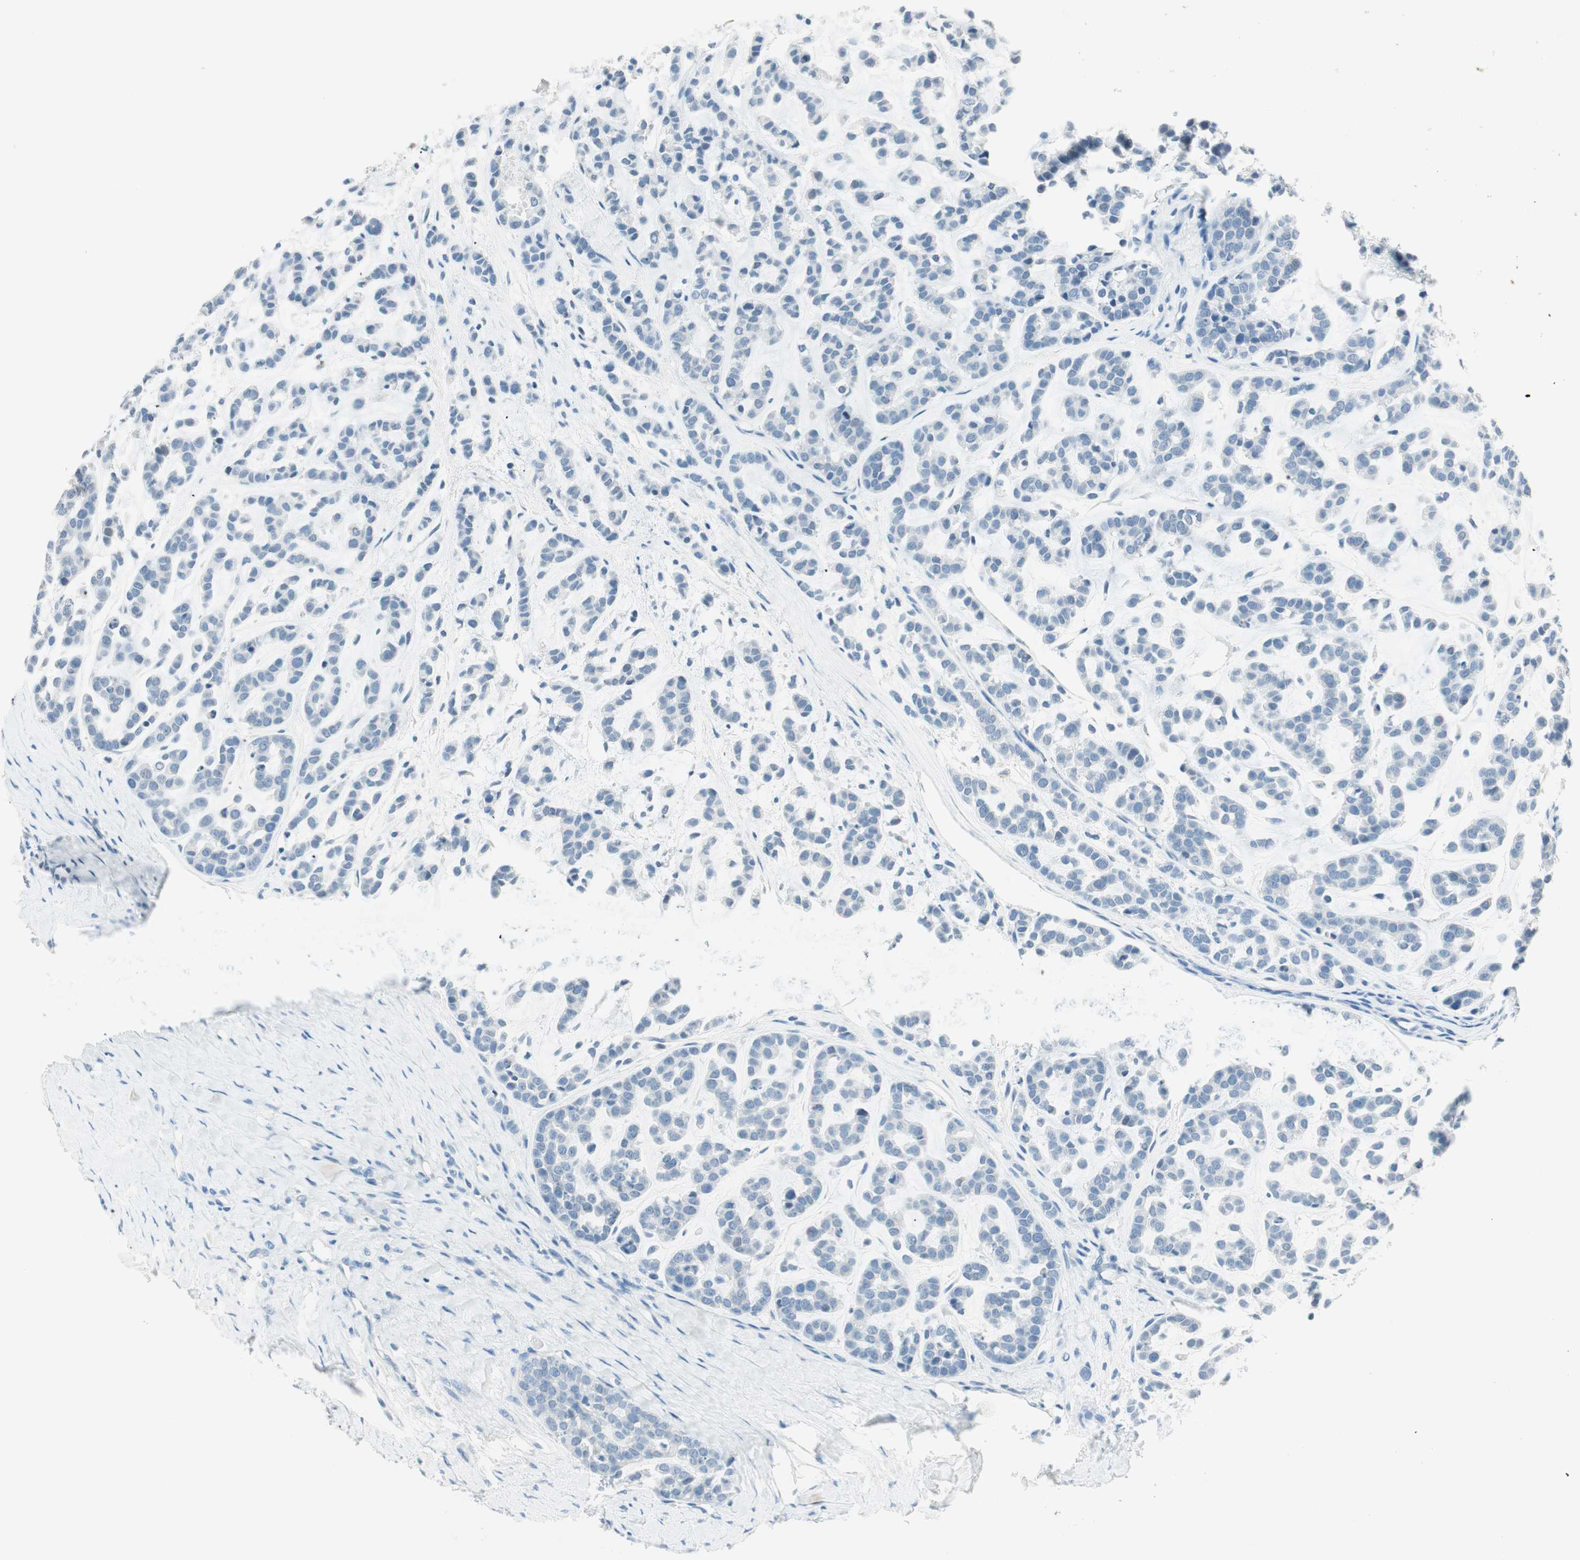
{"staining": {"intensity": "negative", "quantity": "none", "location": "none"}, "tissue": "head and neck cancer", "cell_type": "Tumor cells", "image_type": "cancer", "snomed": [{"axis": "morphology", "description": "Adenocarcinoma, NOS"}, {"axis": "morphology", "description": "Adenoma, NOS"}, {"axis": "topography", "description": "Head-Neck"}], "caption": "Human head and neck cancer stained for a protein using IHC reveals no staining in tumor cells.", "gene": "GNAO1", "patient": {"sex": "female", "age": 55}}